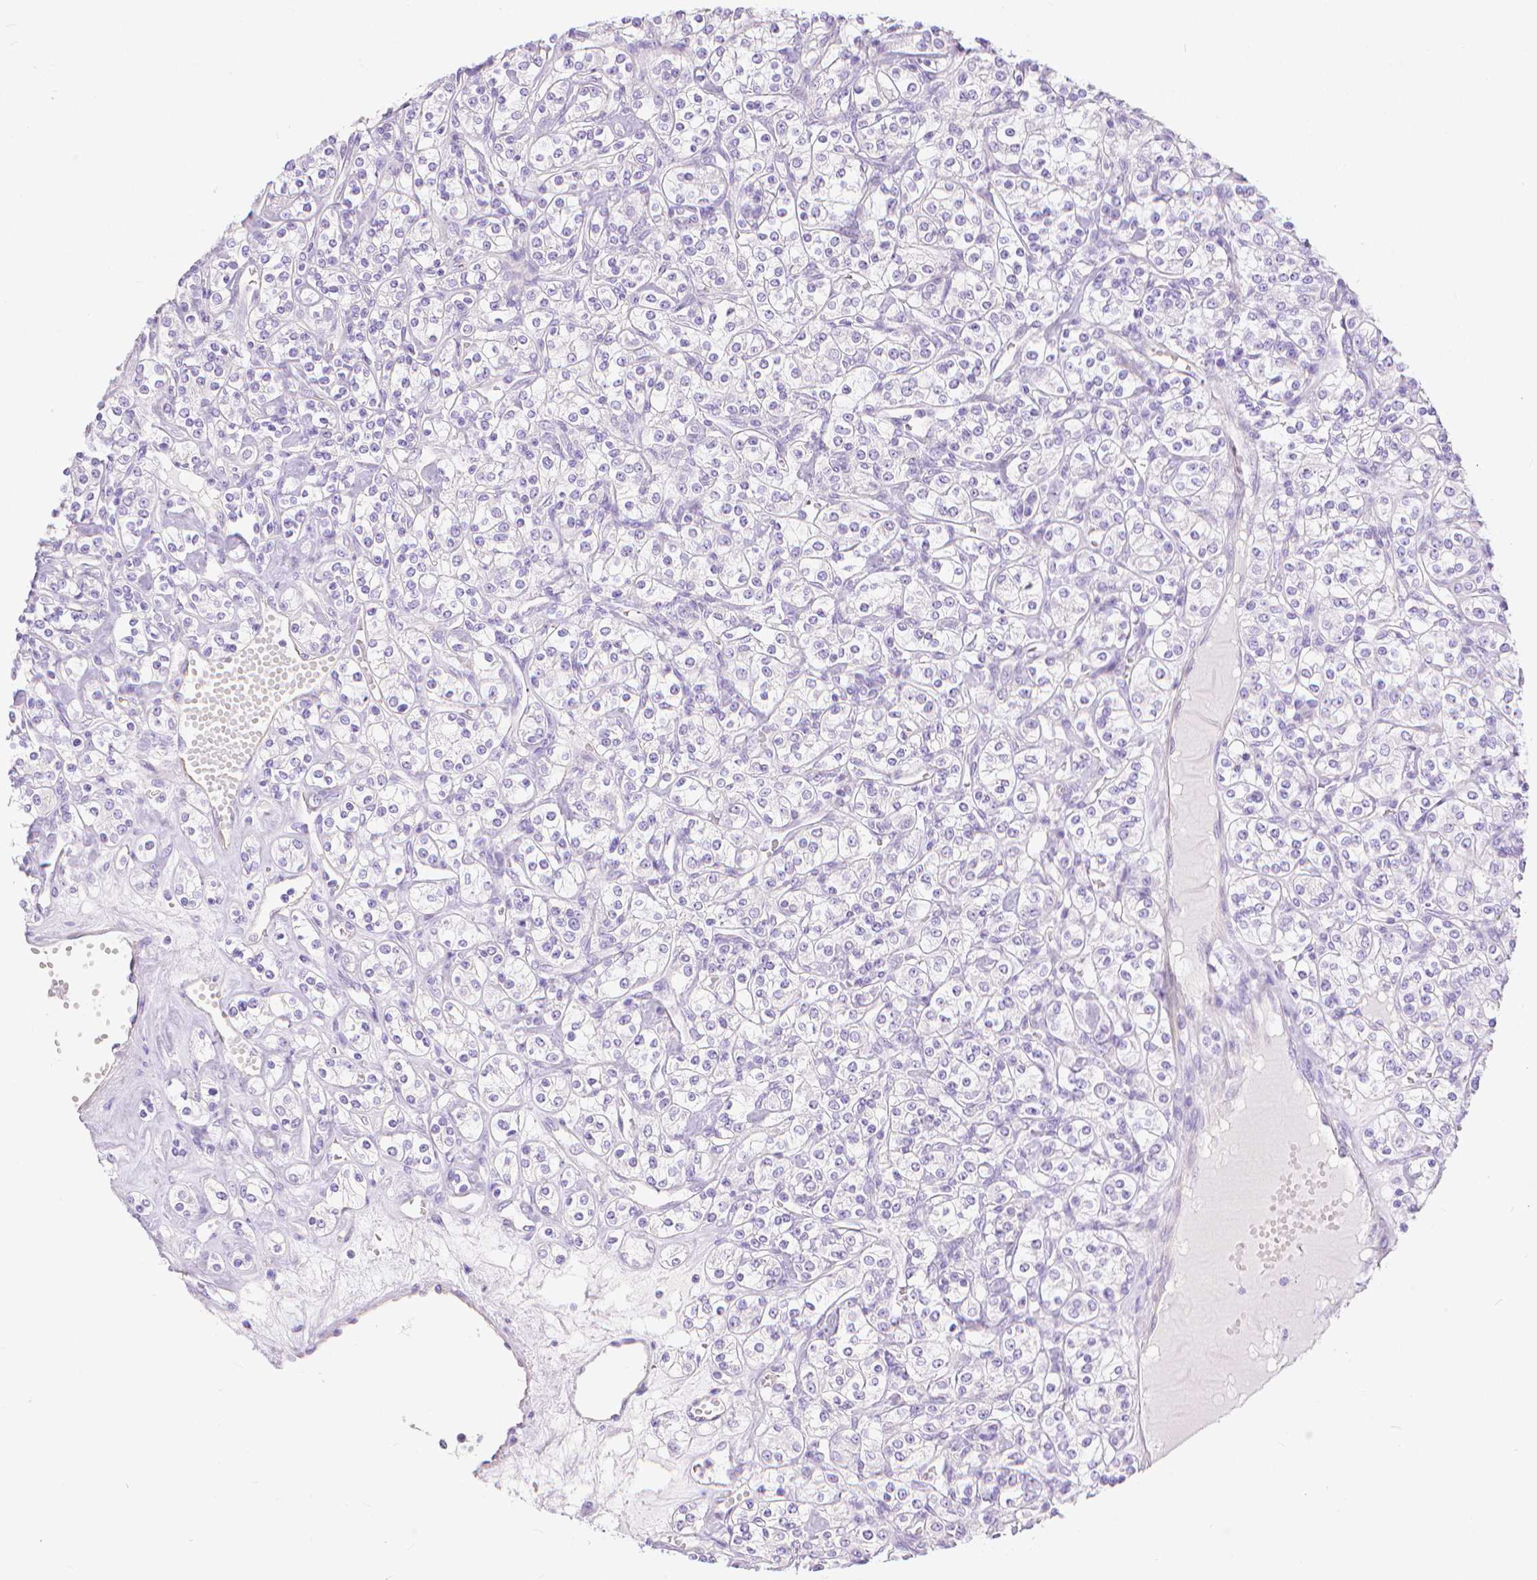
{"staining": {"intensity": "negative", "quantity": "none", "location": "none"}, "tissue": "renal cancer", "cell_type": "Tumor cells", "image_type": "cancer", "snomed": [{"axis": "morphology", "description": "Adenocarcinoma, NOS"}, {"axis": "topography", "description": "Kidney"}], "caption": "Immunohistochemistry micrograph of human renal cancer (adenocarcinoma) stained for a protein (brown), which shows no expression in tumor cells.", "gene": "SLC27A5", "patient": {"sex": "male", "age": 77}}